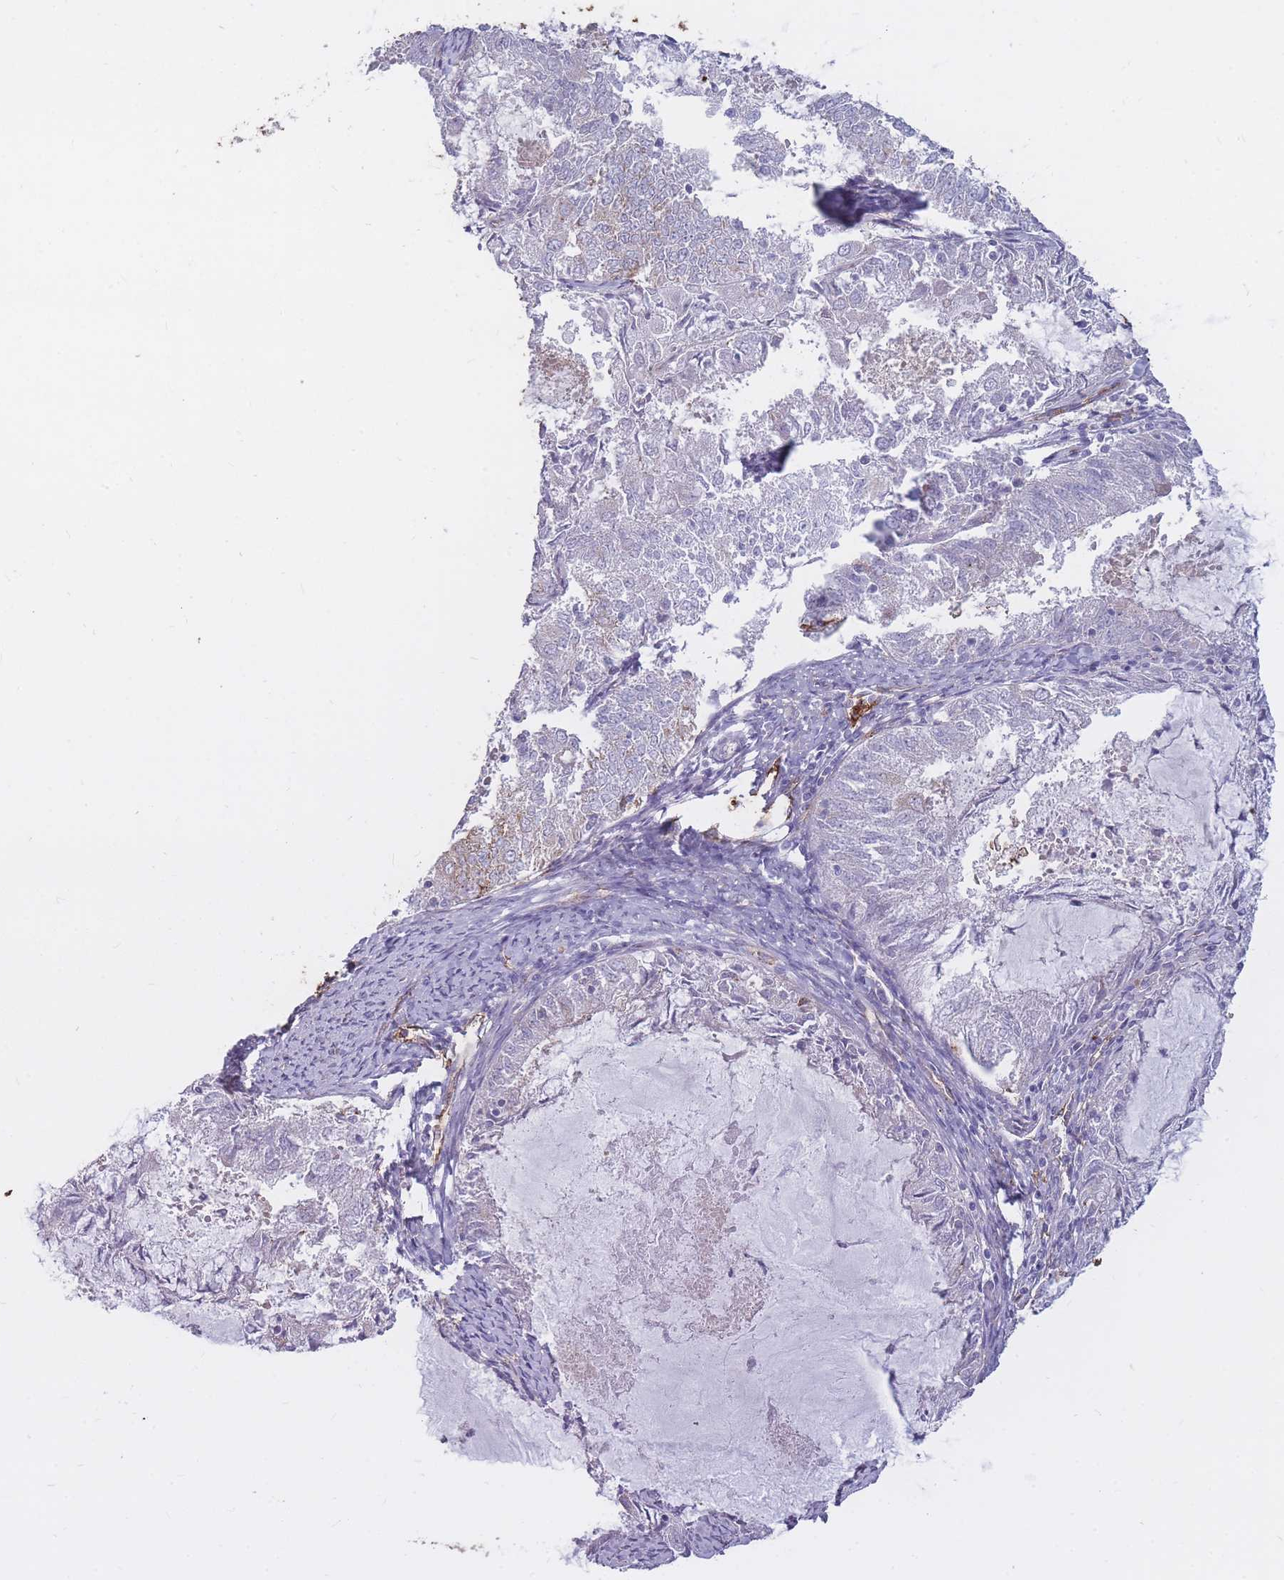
{"staining": {"intensity": "moderate", "quantity": "25%-75%", "location": "cytoplasmic/membranous"}, "tissue": "endometrial cancer", "cell_type": "Tumor cells", "image_type": "cancer", "snomed": [{"axis": "morphology", "description": "Adenocarcinoma, NOS"}, {"axis": "topography", "description": "Endometrium"}], "caption": "IHC staining of endometrial cancer, which exhibits medium levels of moderate cytoplasmic/membranous expression in approximately 25%-75% of tumor cells indicating moderate cytoplasmic/membranous protein staining. The staining was performed using DAB (3,3'-diaminobenzidine) (brown) for protein detection and nuclei were counterstained in hematoxylin (blue).", "gene": "GNA11", "patient": {"sex": "female", "age": 57}}